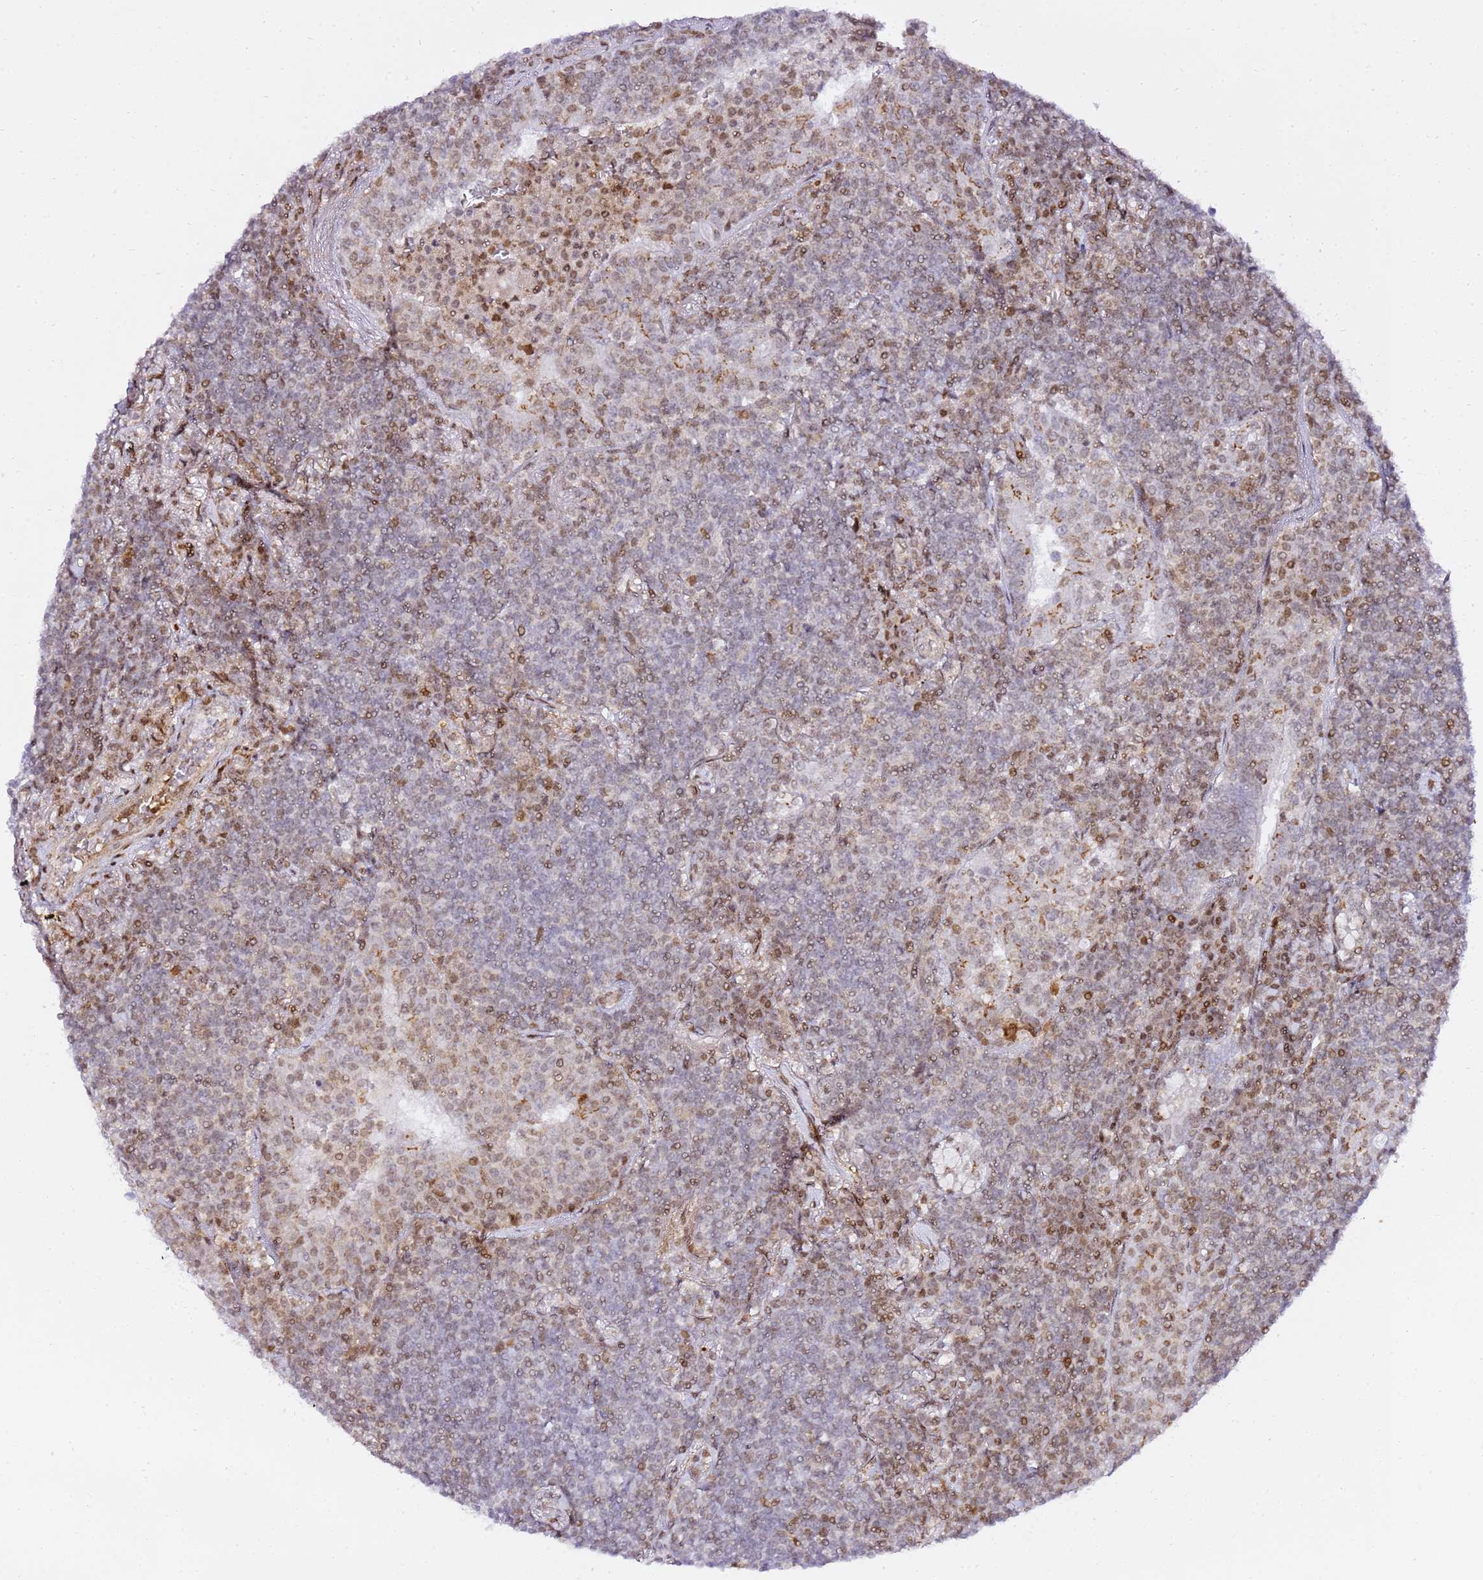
{"staining": {"intensity": "moderate", "quantity": "25%-75%", "location": "nuclear"}, "tissue": "lymphoma", "cell_type": "Tumor cells", "image_type": "cancer", "snomed": [{"axis": "morphology", "description": "Malignant lymphoma, non-Hodgkin's type, Low grade"}, {"axis": "topography", "description": "Lung"}], "caption": "Immunohistochemical staining of malignant lymphoma, non-Hodgkin's type (low-grade) reveals medium levels of moderate nuclear staining in about 25%-75% of tumor cells.", "gene": "GBP2", "patient": {"sex": "female", "age": 71}}